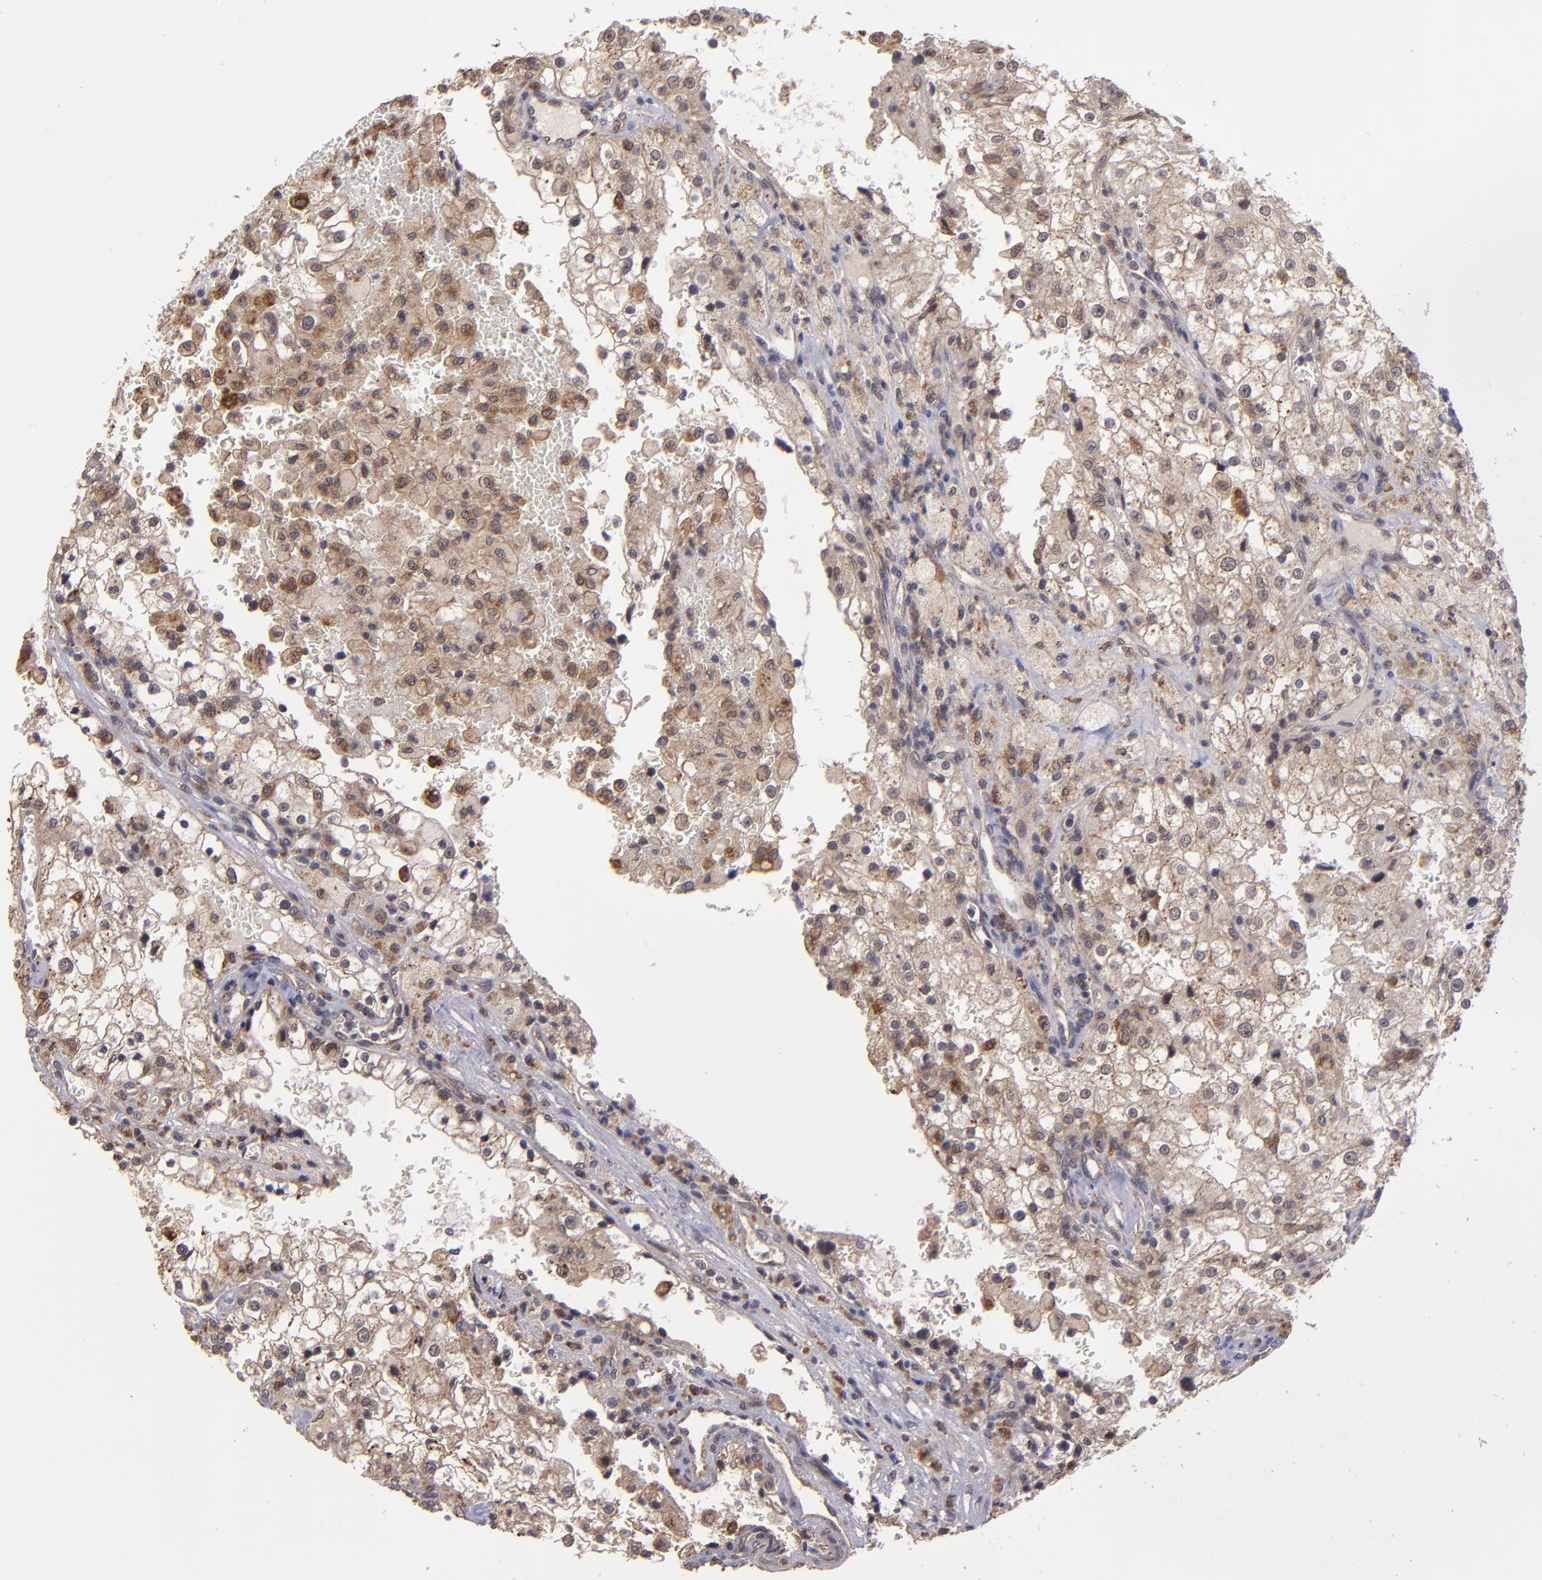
{"staining": {"intensity": "weak", "quantity": "25%-75%", "location": "cytoplasmic/membranous"}, "tissue": "renal cancer", "cell_type": "Tumor cells", "image_type": "cancer", "snomed": [{"axis": "morphology", "description": "Adenocarcinoma, NOS"}, {"axis": "topography", "description": "Kidney"}], "caption": "Immunohistochemical staining of human renal adenocarcinoma exhibits low levels of weak cytoplasmic/membranous expression in approximately 25%-75% of tumor cells.", "gene": "SIPA1L1", "patient": {"sex": "female", "age": 74}}